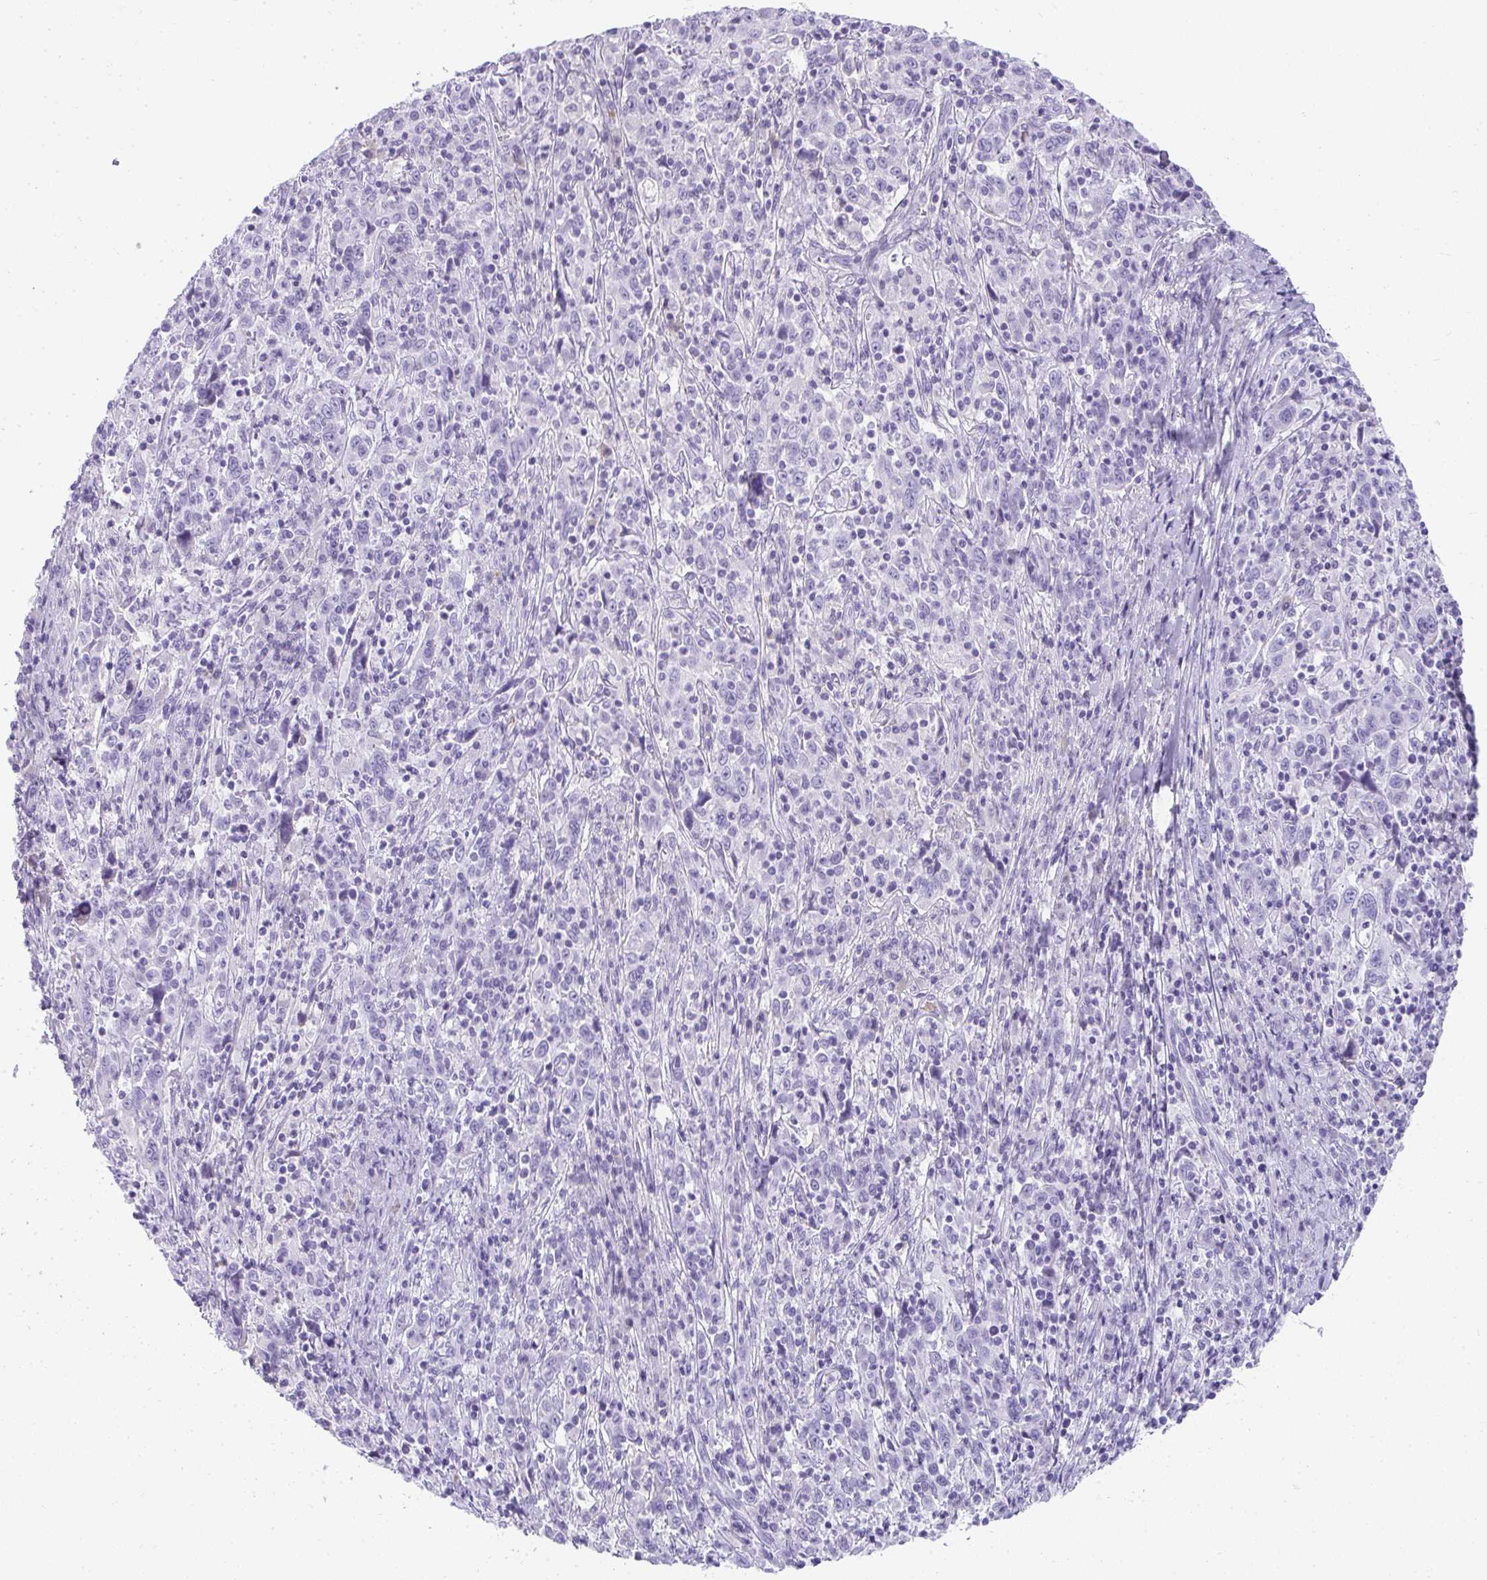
{"staining": {"intensity": "negative", "quantity": "none", "location": "none"}, "tissue": "cervical cancer", "cell_type": "Tumor cells", "image_type": "cancer", "snomed": [{"axis": "morphology", "description": "Squamous cell carcinoma, NOS"}, {"axis": "topography", "description": "Cervix"}], "caption": "Immunohistochemistry histopathology image of neoplastic tissue: human cervical cancer stained with DAB (3,3'-diaminobenzidine) displays no significant protein expression in tumor cells.", "gene": "ZSWIM3", "patient": {"sex": "female", "age": 46}}